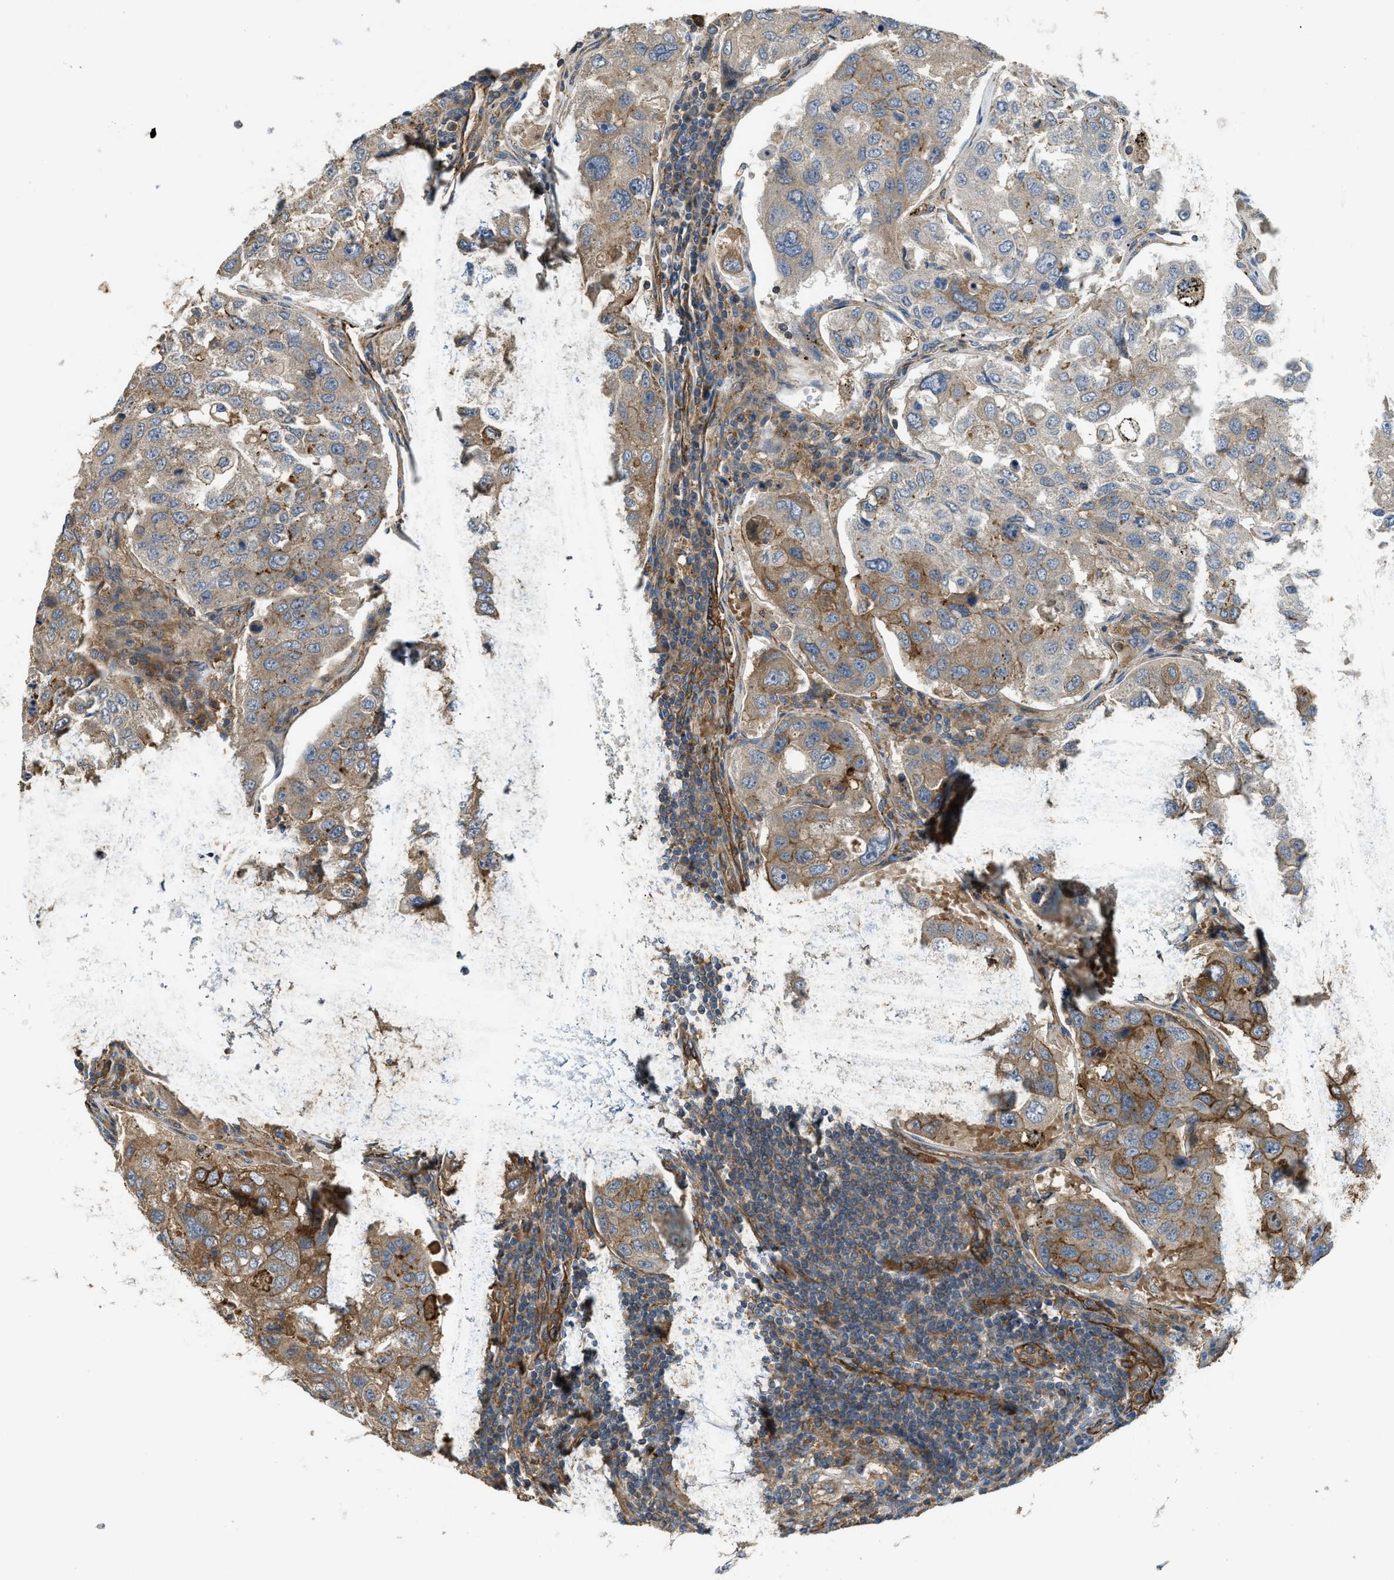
{"staining": {"intensity": "moderate", "quantity": "25%-75%", "location": "cytoplasmic/membranous"}, "tissue": "urothelial cancer", "cell_type": "Tumor cells", "image_type": "cancer", "snomed": [{"axis": "morphology", "description": "Urothelial carcinoma, High grade"}, {"axis": "topography", "description": "Lymph node"}, {"axis": "topography", "description": "Urinary bladder"}], "caption": "About 25%-75% of tumor cells in human urothelial carcinoma (high-grade) exhibit moderate cytoplasmic/membranous protein expression as visualized by brown immunohistochemical staining.", "gene": "BAG4", "patient": {"sex": "male", "age": 51}}